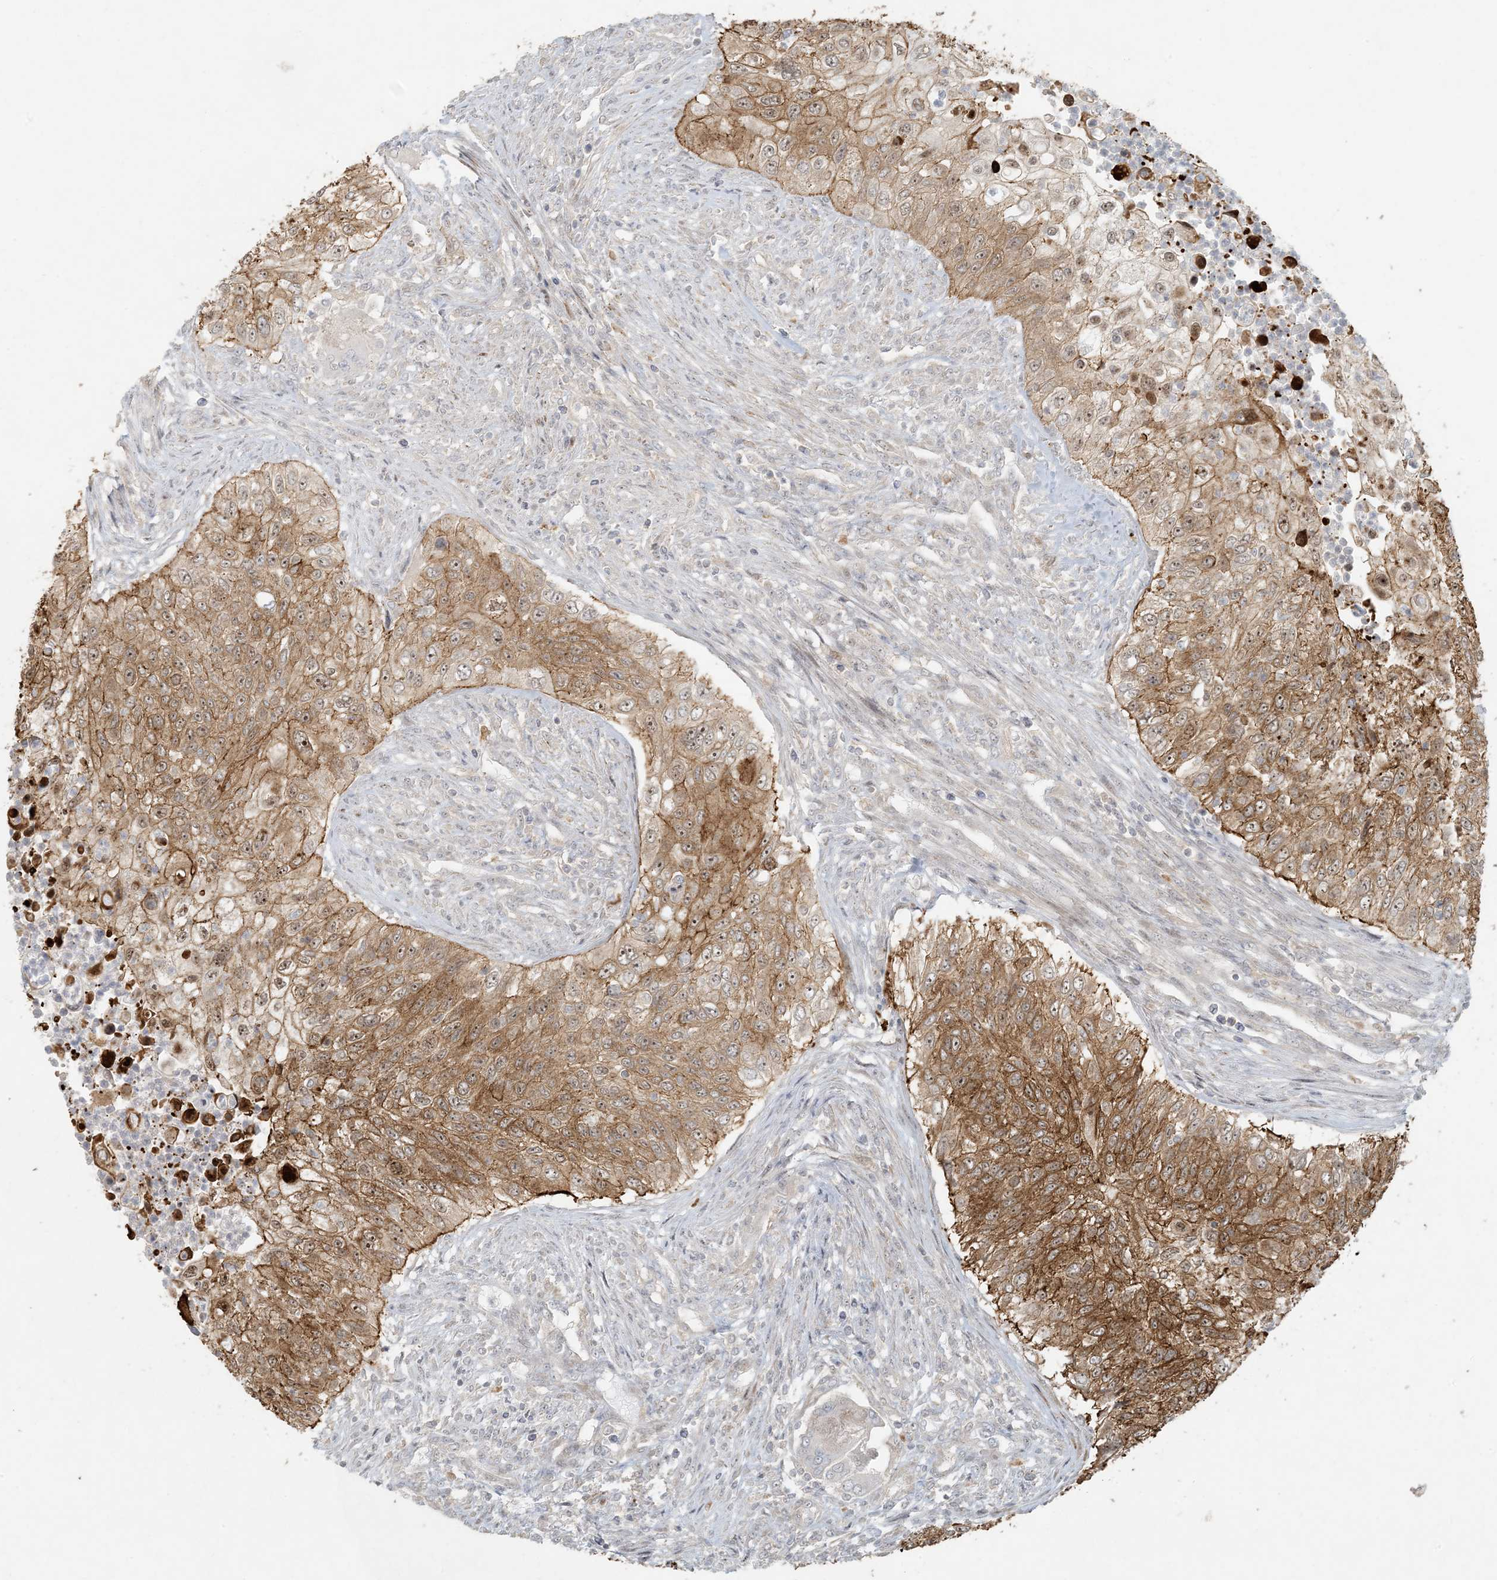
{"staining": {"intensity": "moderate", "quantity": ">75%", "location": "cytoplasmic/membranous"}, "tissue": "urothelial cancer", "cell_type": "Tumor cells", "image_type": "cancer", "snomed": [{"axis": "morphology", "description": "Urothelial carcinoma, High grade"}, {"axis": "topography", "description": "Urinary bladder"}], "caption": "A photomicrograph of human urothelial cancer stained for a protein shows moderate cytoplasmic/membranous brown staining in tumor cells.", "gene": "BCORL1", "patient": {"sex": "female", "age": 60}}